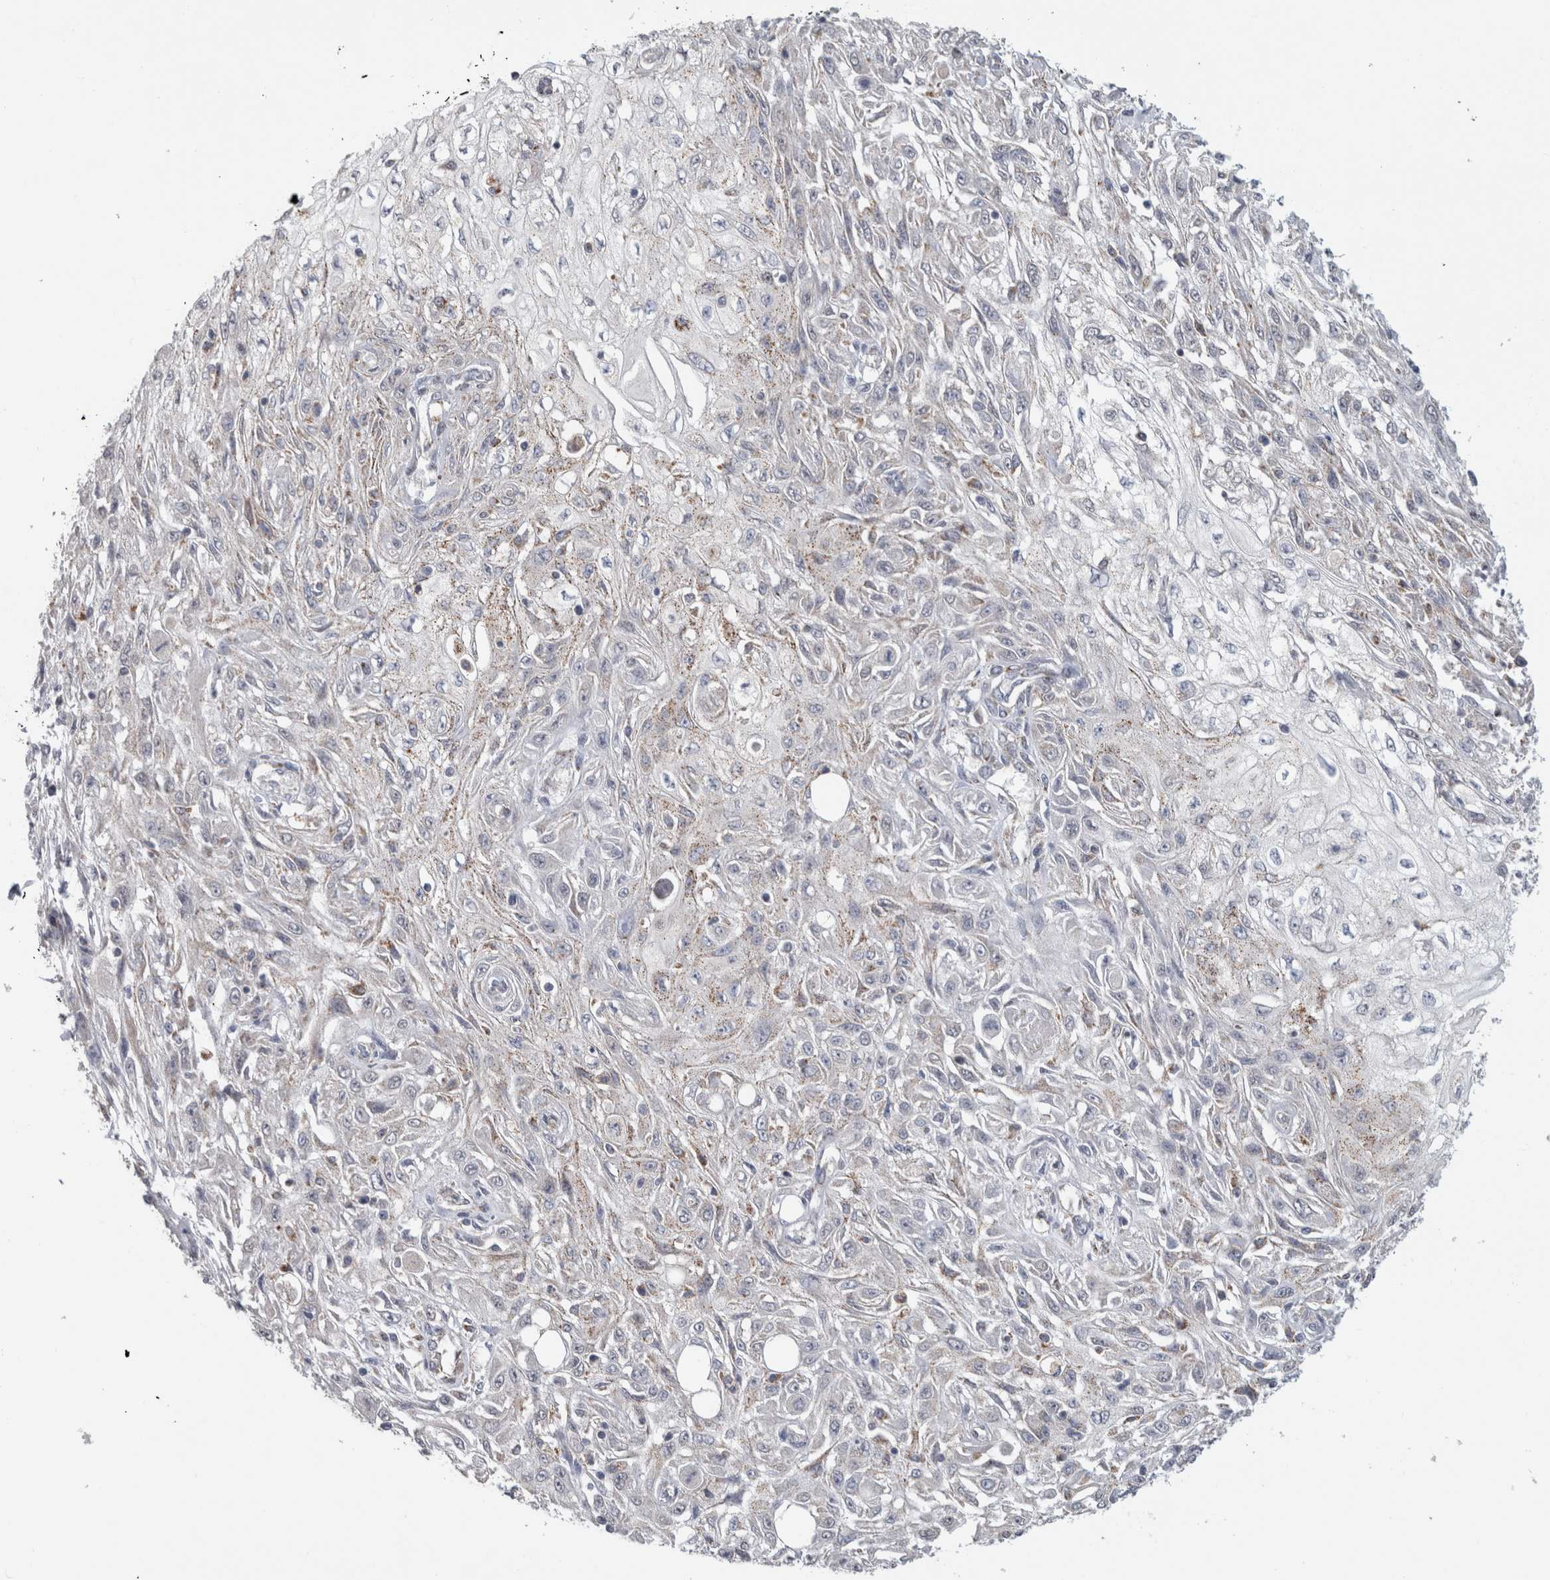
{"staining": {"intensity": "moderate", "quantity": "<25%", "location": "cytoplasmic/membranous"}, "tissue": "skin cancer", "cell_type": "Tumor cells", "image_type": "cancer", "snomed": [{"axis": "morphology", "description": "Squamous cell carcinoma, NOS"}, {"axis": "morphology", "description": "Squamous cell carcinoma, metastatic, NOS"}, {"axis": "topography", "description": "Skin"}, {"axis": "topography", "description": "Lymph node"}], "caption": "Immunohistochemical staining of skin cancer (squamous cell carcinoma) reveals low levels of moderate cytoplasmic/membranous protein expression in approximately <25% of tumor cells.", "gene": "RAB18", "patient": {"sex": "male", "age": 75}}